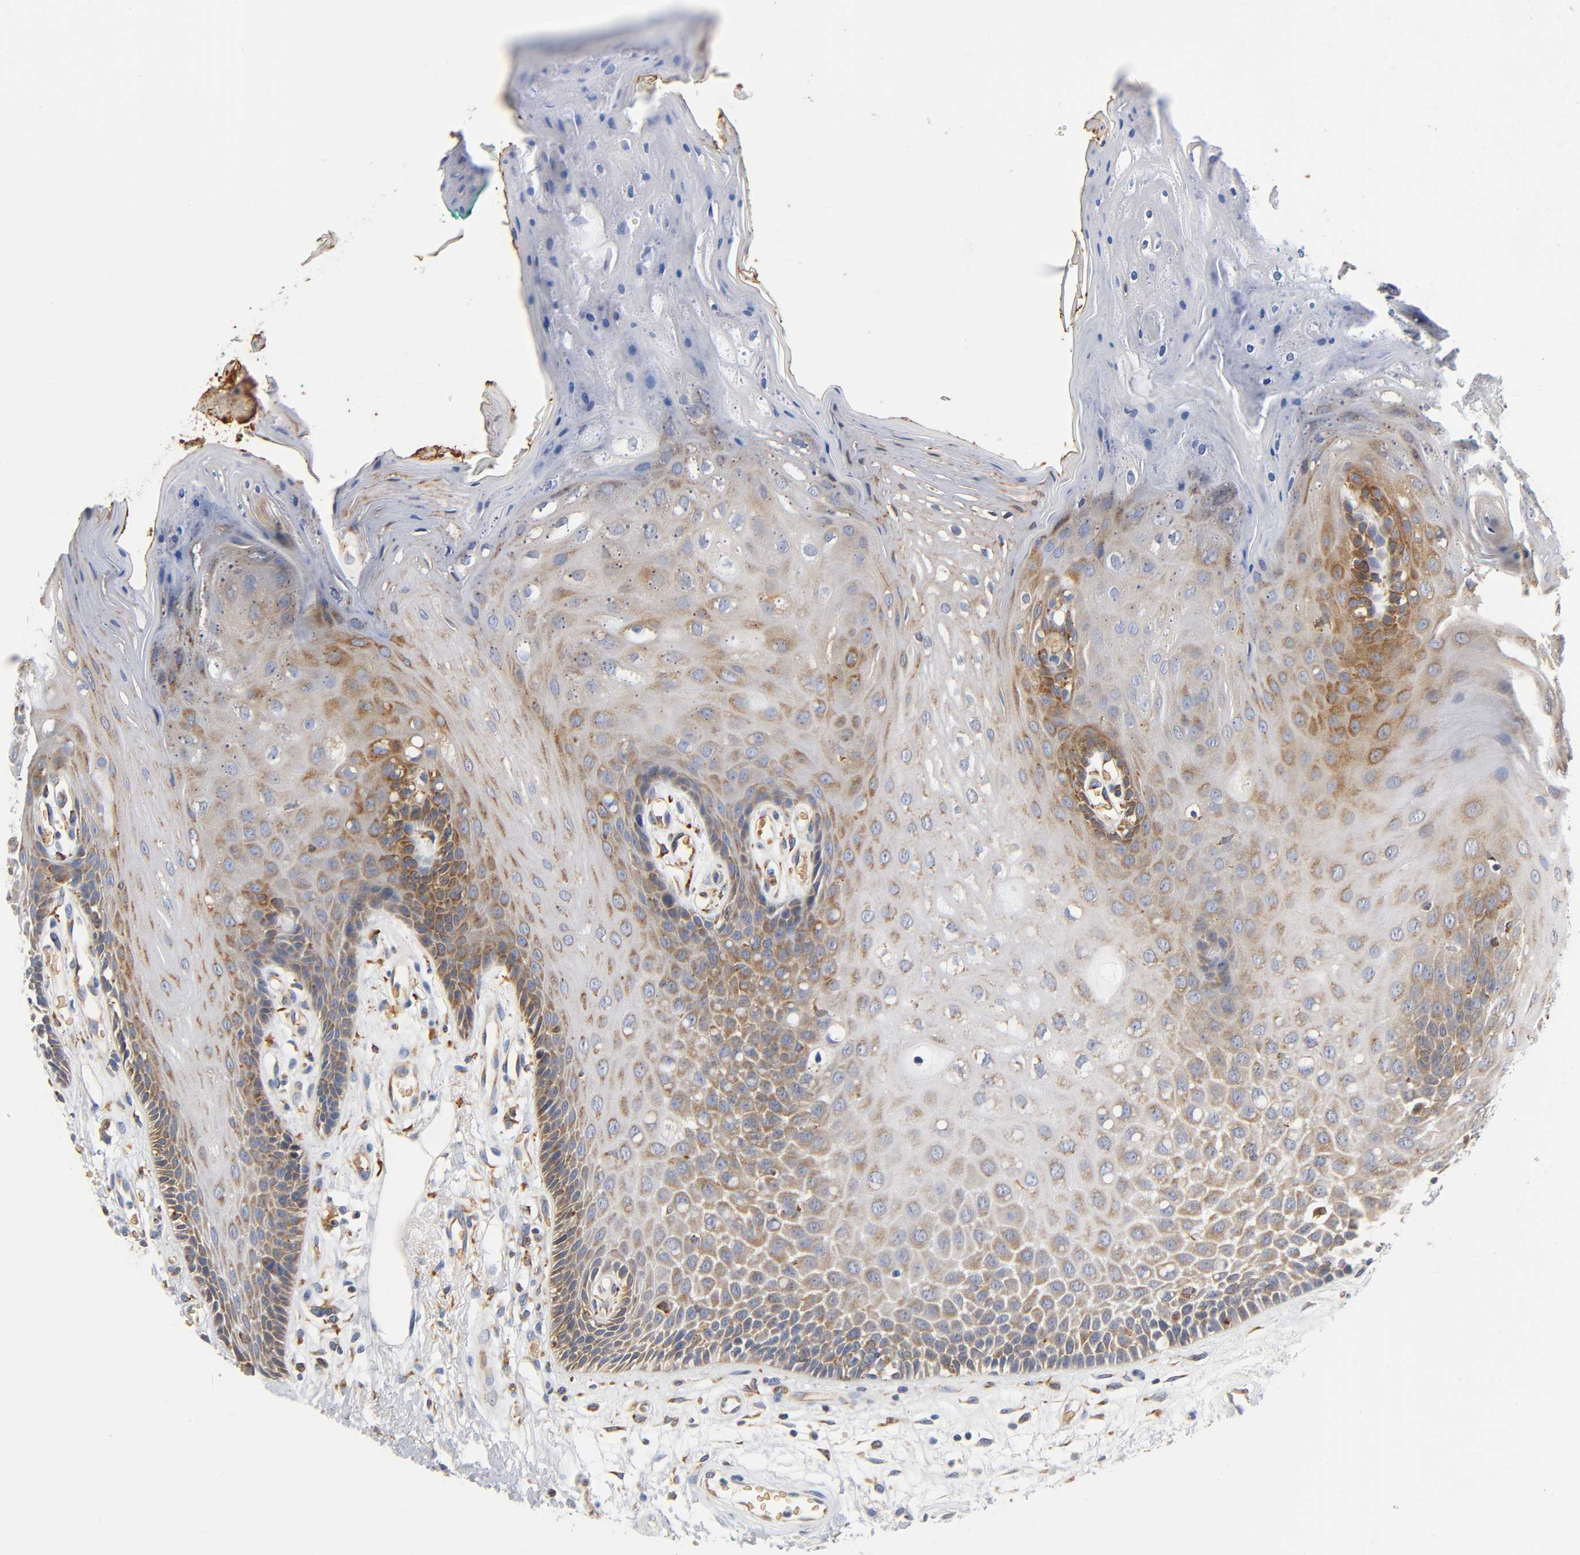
{"staining": {"intensity": "moderate", "quantity": ">75%", "location": "cytoplasmic/membranous"}, "tissue": "oral mucosa", "cell_type": "Squamous epithelial cells", "image_type": "normal", "snomed": [{"axis": "morphology", "description": "Normal tissue, NOS"}, {"axis": "morphology", "description": "Squamous cell carcinoma, NOS"}, {"axis": "topography", "description": "Skeletal muscle"}, {"axis": "topography", "description": "Oral tissue"}, {"axis": "topography", "description": "Head-Neck"}], "caption": "DAB (3,3'-diaminobenzidine) immunohistochemical staining of normal human oral mucosa shows moderate cytoplasmic/membranous protein staining in about >75% of squamous epithelial cells.", "gene": "UCKL1", "patient": {"sex": "female", "age": 84}}